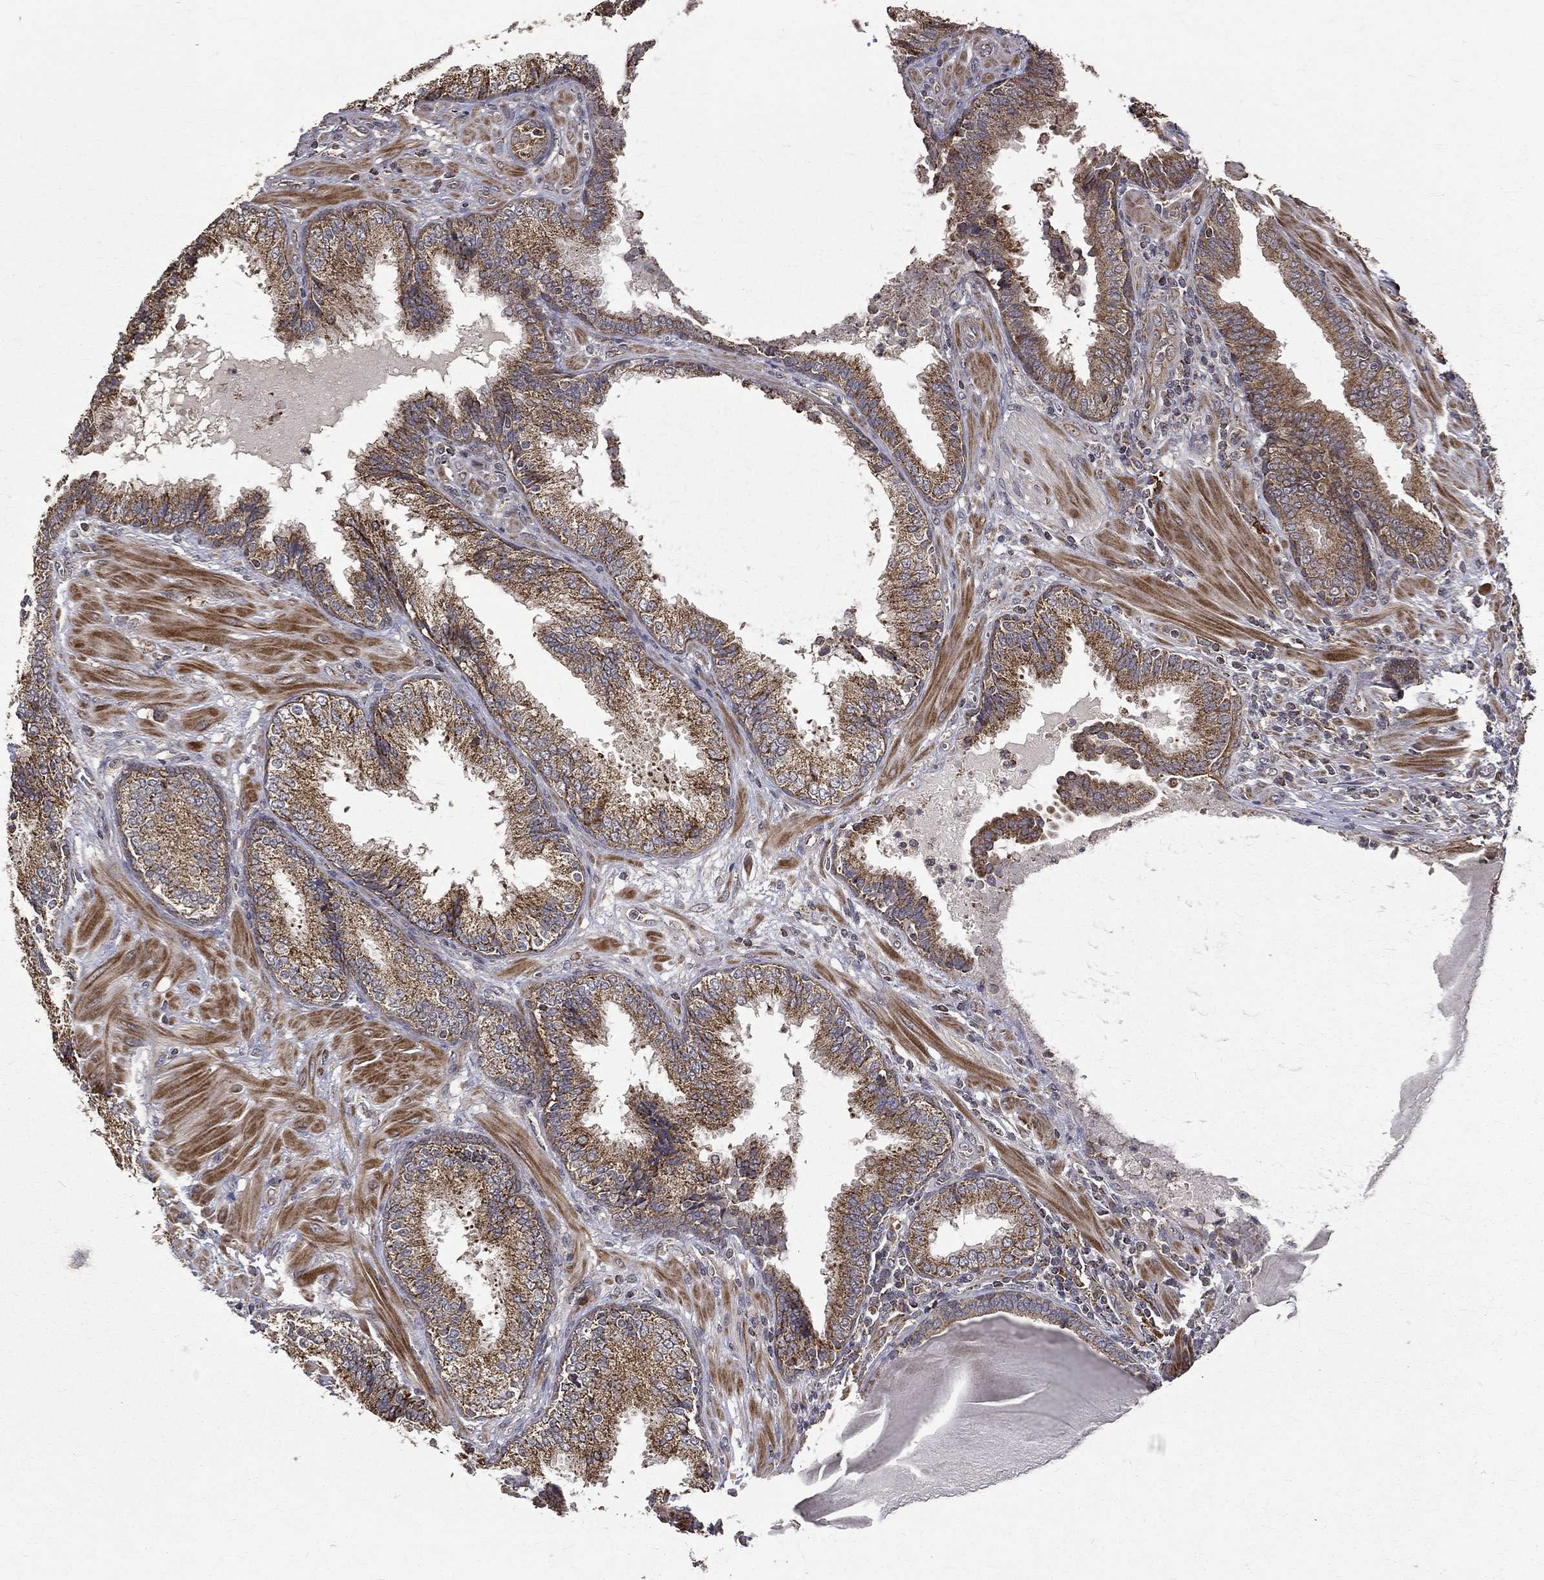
{"staining": {"intensity": "moderate", "quantity": ">75%", "location": "cytoplasmic/membranous"}, "tissue": "prostate cancer", "cell_type": "Tumor cells", "image_type": "cancer", "snomed": [{"axis": "morphology", "description": "Adenocarcinoma, NOS"}, {"axis": "topography", "description": "Prostate"}], "caption": "Immunohistochemistry (IHC) of human prostate adenocarcinoma reveals medium levels of moderate cytoplasmic/membranous positivity in about >75% of tumor cells.", "gene": "RPGR", "patient": {"sex": "male", "age": 57}}